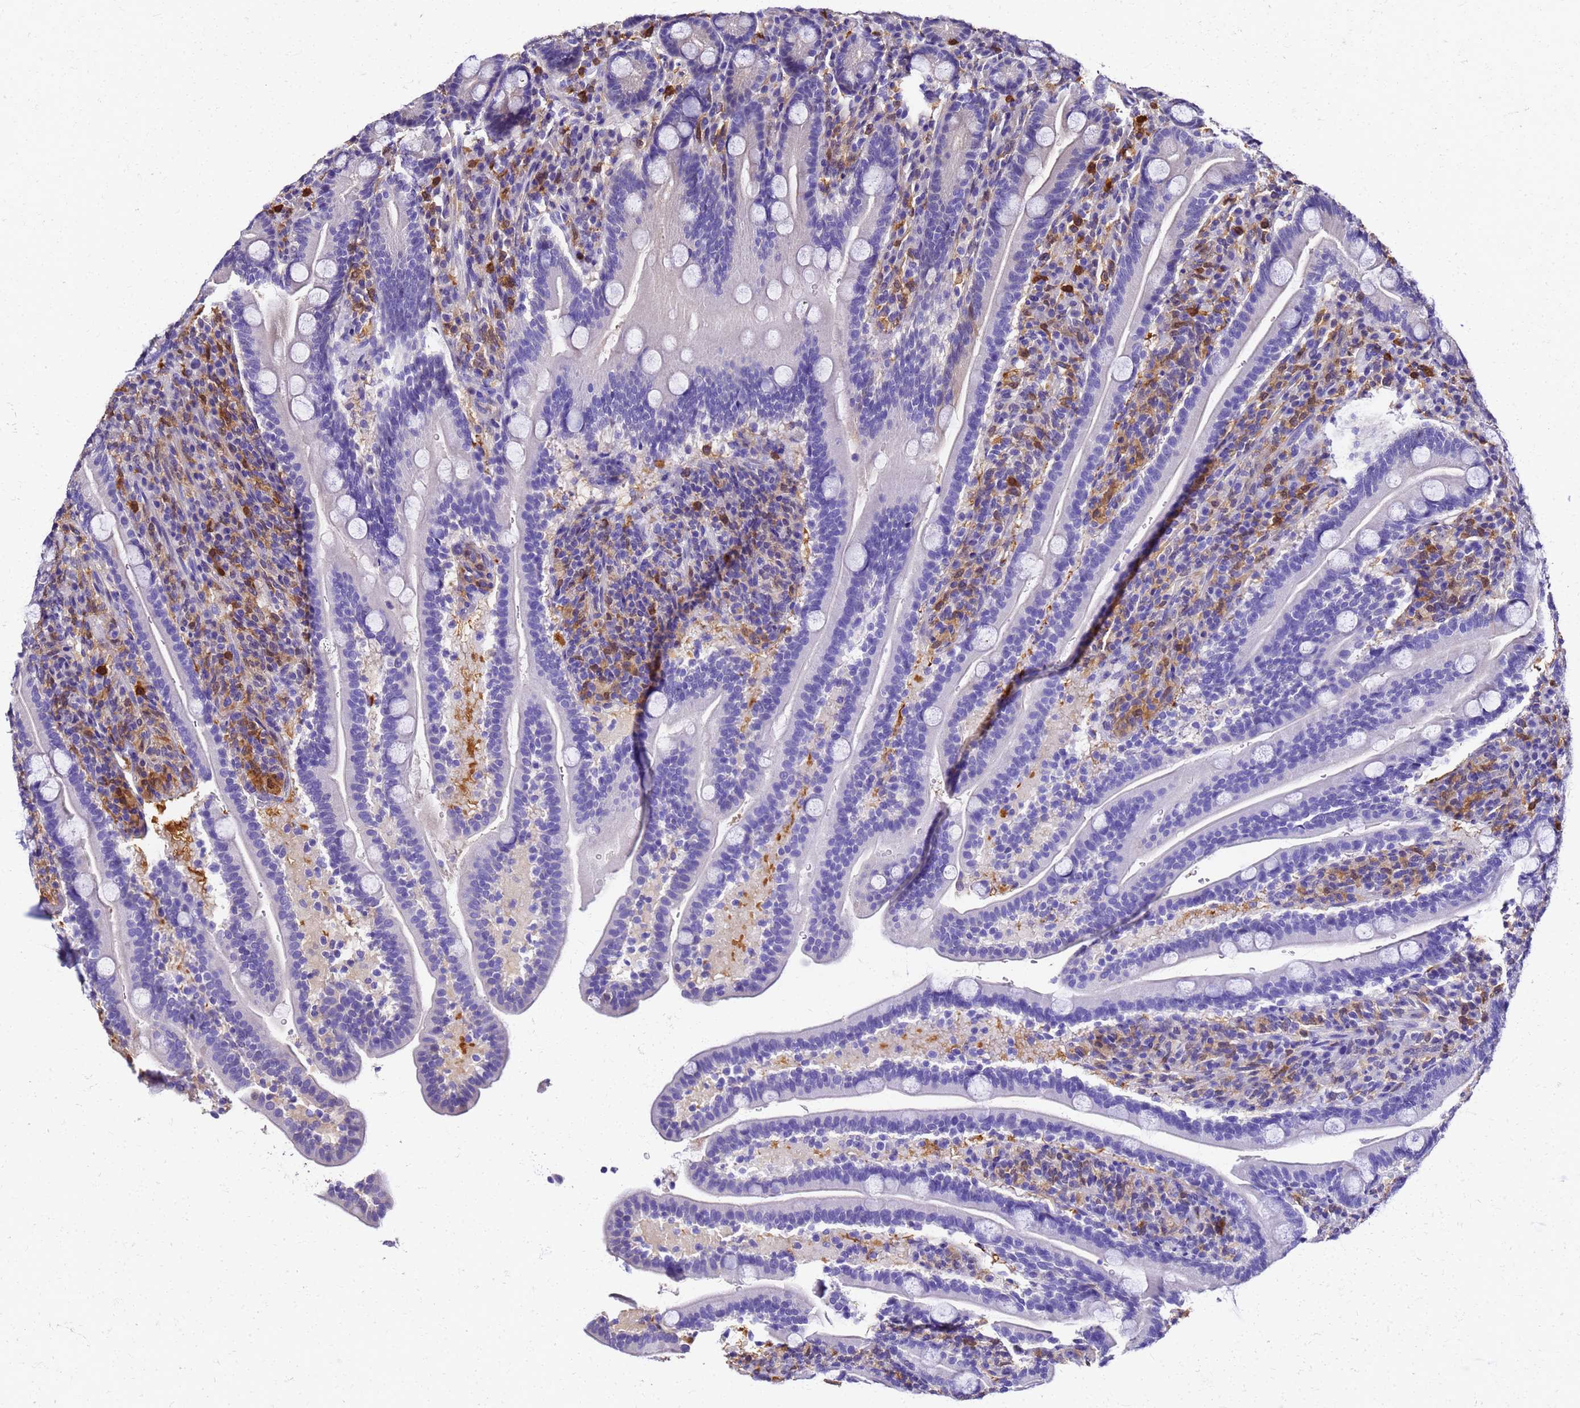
{"staining": {"intensity": "moderate", "quantity": "<25%", "location": "cytoplasmic/membranous"}, "tissue": "duodenum", "cell_type": "Glandular cells", "image_type": "normal", "snomed": [{"axis": "morphology", "description": "Normal tissue, NOS"}, {"axis": "topography", "description": "Duodenum"}], "caption": "Duodenum was stained to show a protein in brown. There is low levels of moderate cytoplasmic/membranous positivity in approximately <25% of glandular cells. Immunohistochemistry (ihc) stains the protein of interest in brown and the nuclei are stained blue.", "gene": "S100A11", "patient": {"sex": "male", "age": 35}}